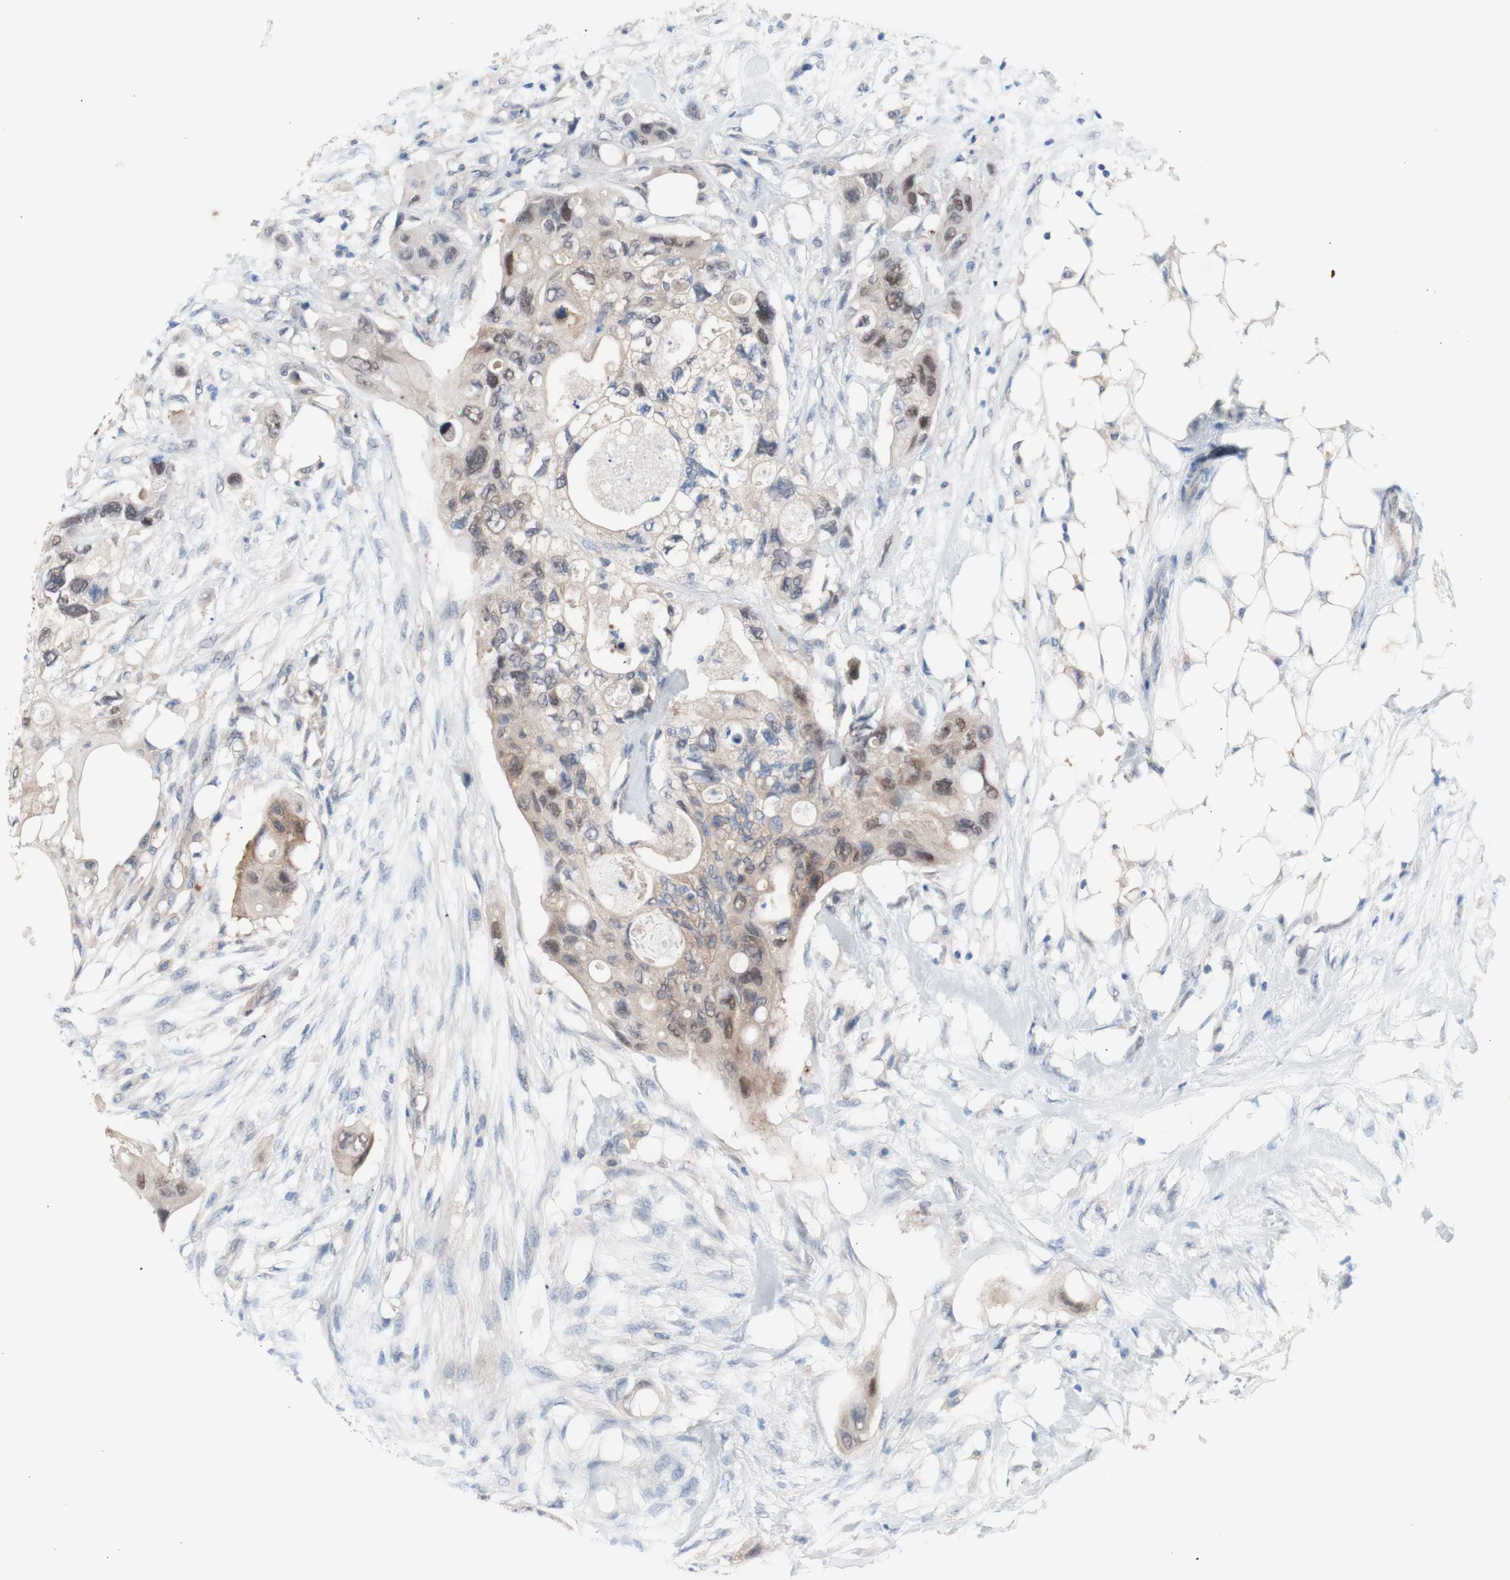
{"staining": {"intensity": "weak", "quantity": "25%-75%", "location": "cytoplasmic/membranous"}, "tissue": "colorectal cancer", "cell_type": "Tumor cells", "image_type": "cancer", "snomed": [{"axis": "morphology", "description": "Adenocarcinoma, NOS"}, {"axis": "topography", "description": "Colon"}], "caption": "Colorectal cancer (adenocarcinoma) stained with DAB (3,3'-diaminobenzidine) immunohistochemistry shows low levels of weak cytoplasmic/membranous expression in approximately 25%-75% of tumor cells.", "gene": "PRMT5", "patient": {"sex": "female", "age": 57}}